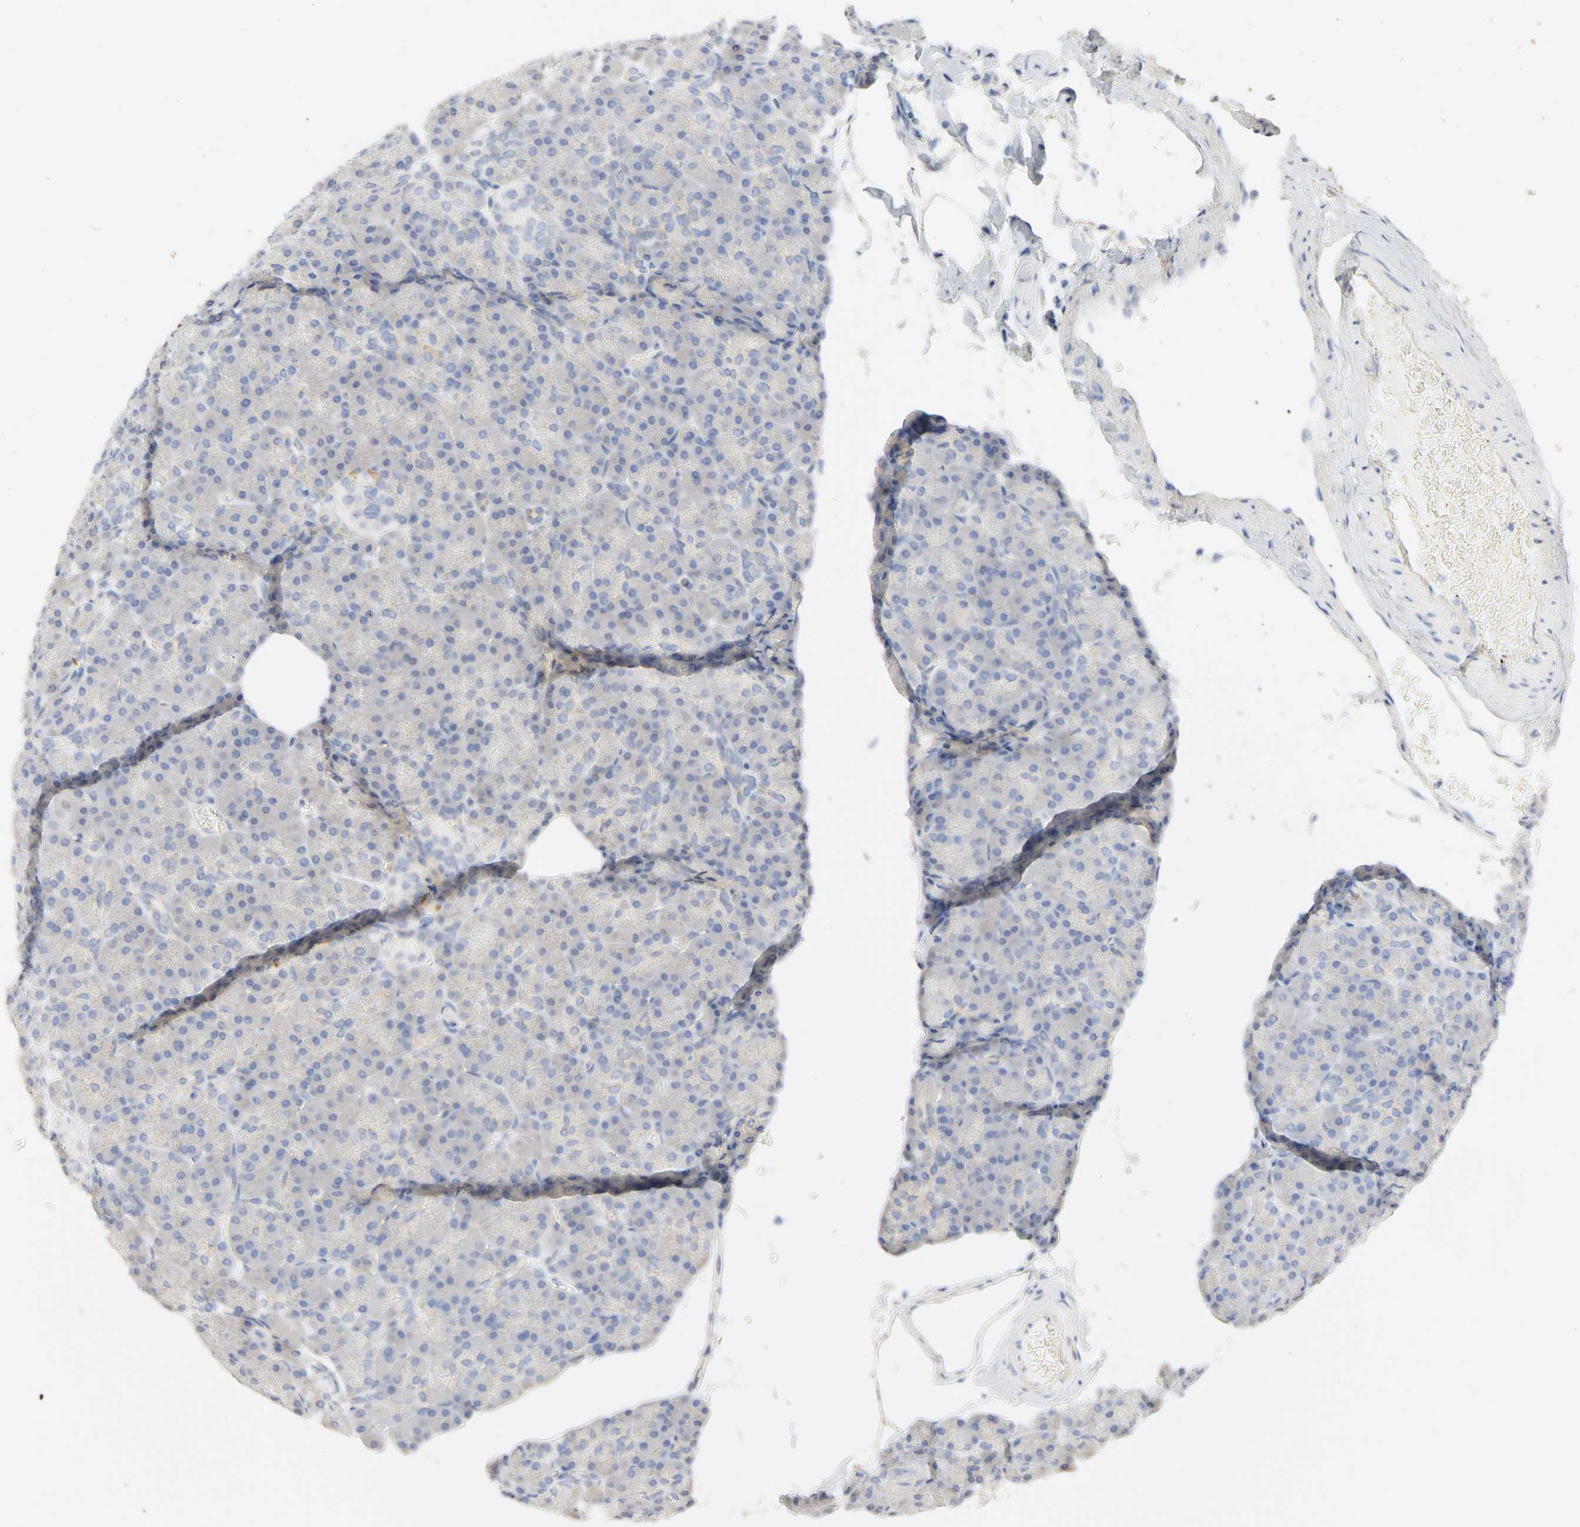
{"staining": {"intensity": "negative", "quantity": "none", "location": "none"}, "tissue": "pancreas", "cell_type": "Exocrine glandular cells", "image_type": "normal", "snomed": [{"axis": "morphology", "description": "Normal tissue, NOS"}, {"axis": "topography", "description": "Pancreas"}], "caption": "Immunohistochemistry (IHC) of unremarkable pancreas reveals no expression in exocrine glandular cells.", "gene": "GNRH2", "patient": {"sex": "female", "age": 43}}